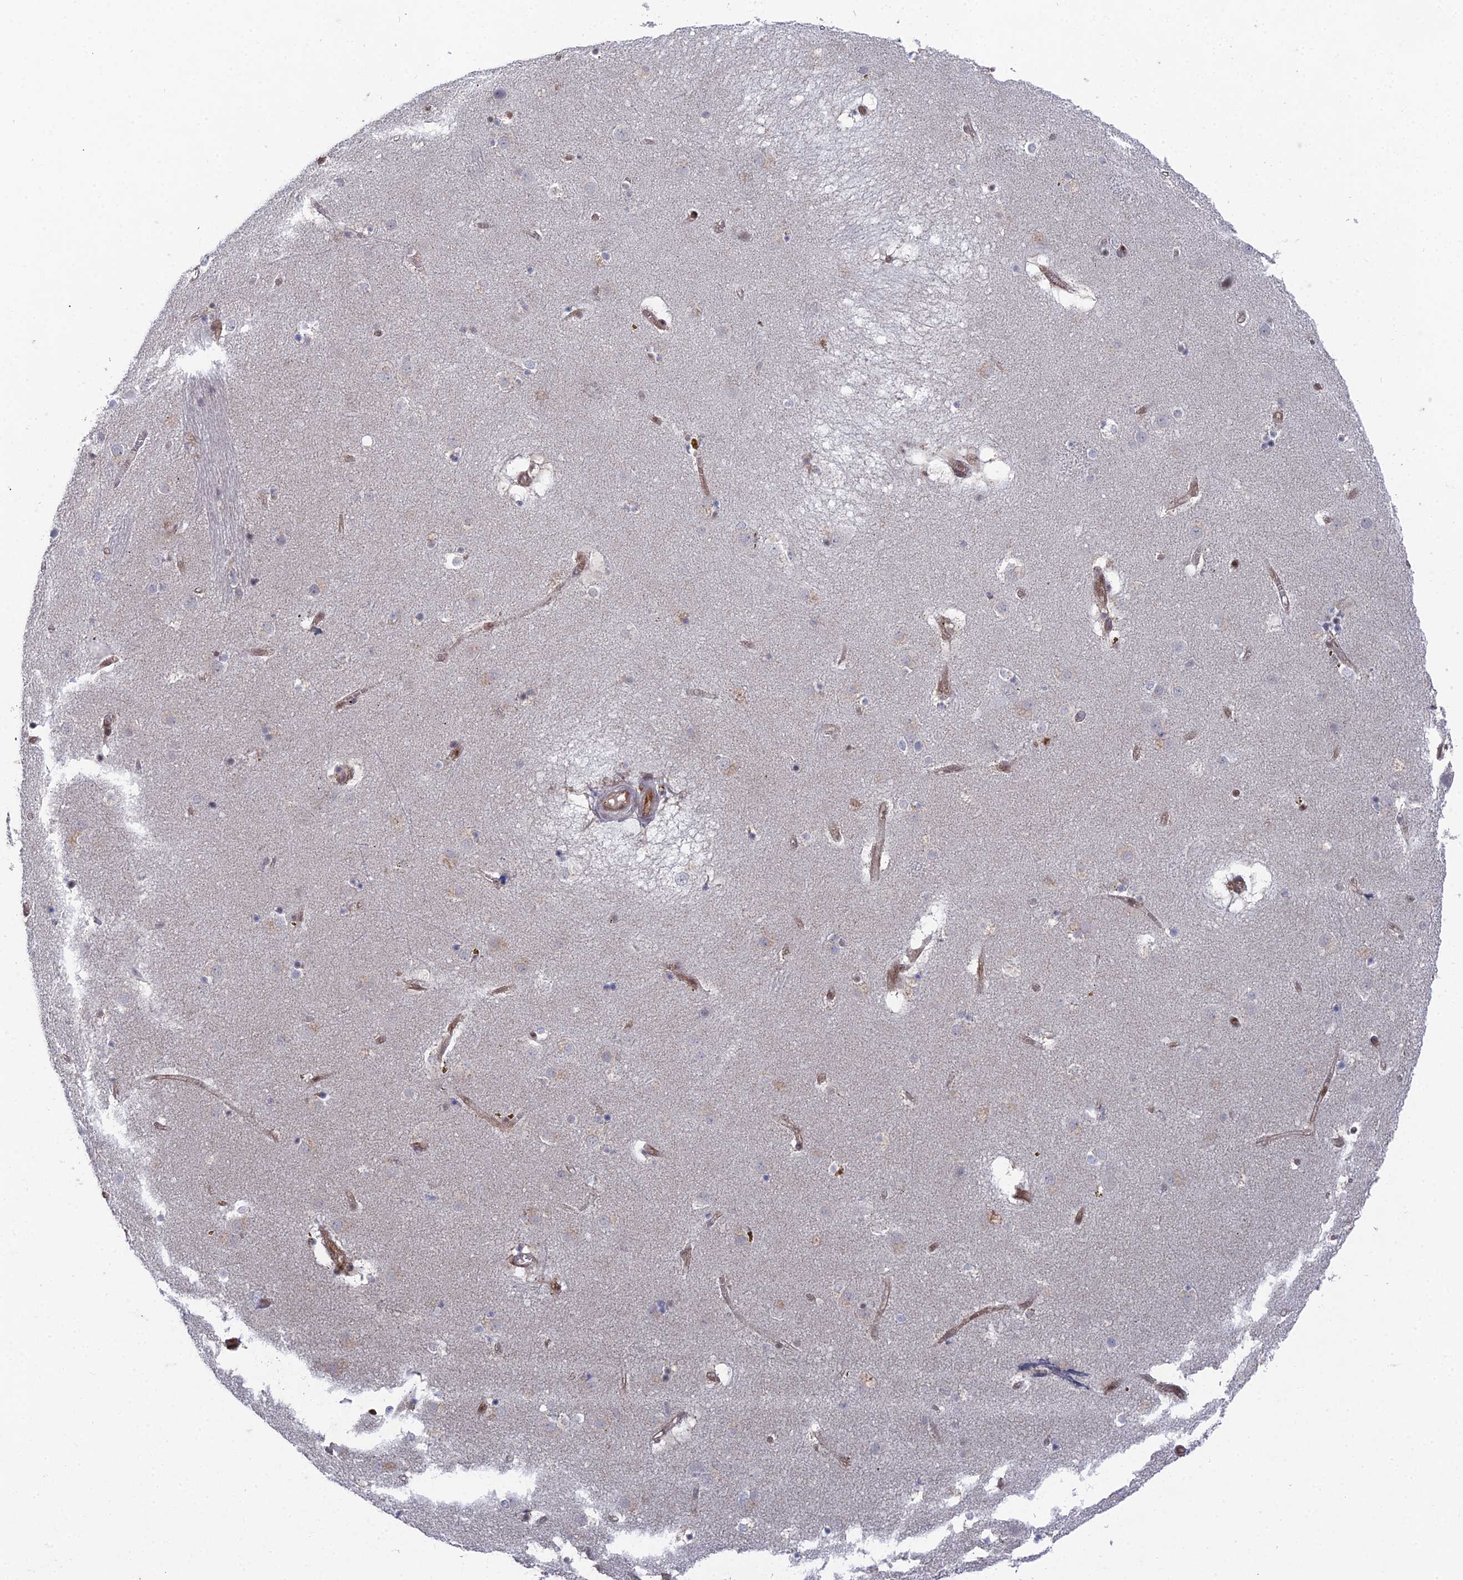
{"staining": {"intensity": "negative", "quantity": "none", "location": "none"}, "tissue": "caudate", "cell_type": "Glial cells", "image_type": "normal", "snomed": [{"axis": "morphology", "description": "Normal tissue, NOS"}, {"axis": "topography", "description": "Lateral ventricle wall"}], "caption": "Protein analysis of benign caudate shows no significant expression in glial cells. (DAB (3,3'-diaminobenzidine) immunohistochemistry visualized using brightfield microscopy, high magnification).", "gene": "UNC5D", "patient": {"sex": "male", "age": 70}}